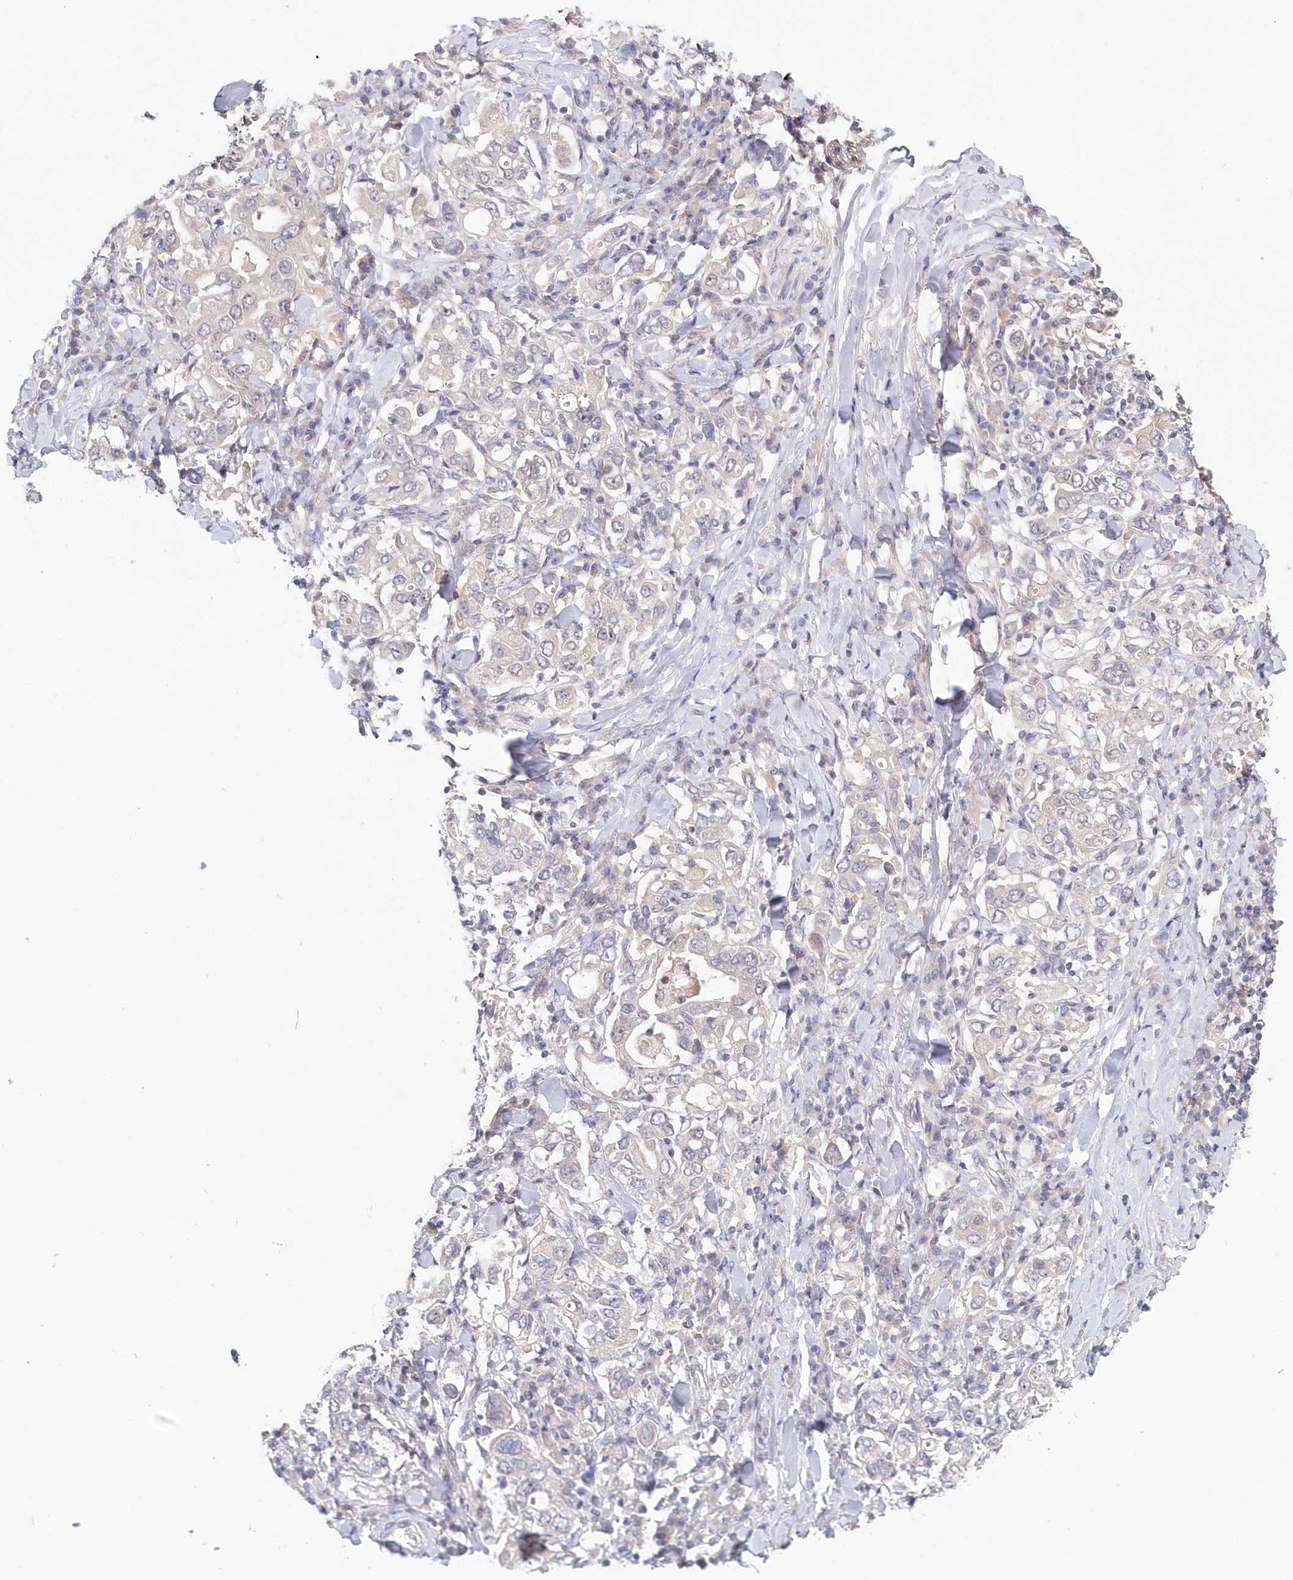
{"staining": {"intensity": "negative", "quantity": "none", "location": "none"}, "tissue": "stomach cancer", "cell_type": "Tumor cells", "image_type": "cancer", "snomed": [{"axis": "morphology", "description": "Adenocarcinoma, NOS"}, {"axis": "topography", "description": "Stomach, upper"}], "caption": "Immunohistochemistry histopathology image of stomach adenocarcinoma stained for a protein (brown), which demonstrates no expression in tumor cells.", "gene": "KATNA1", "patient": {"sex": "male", "age": 62}}